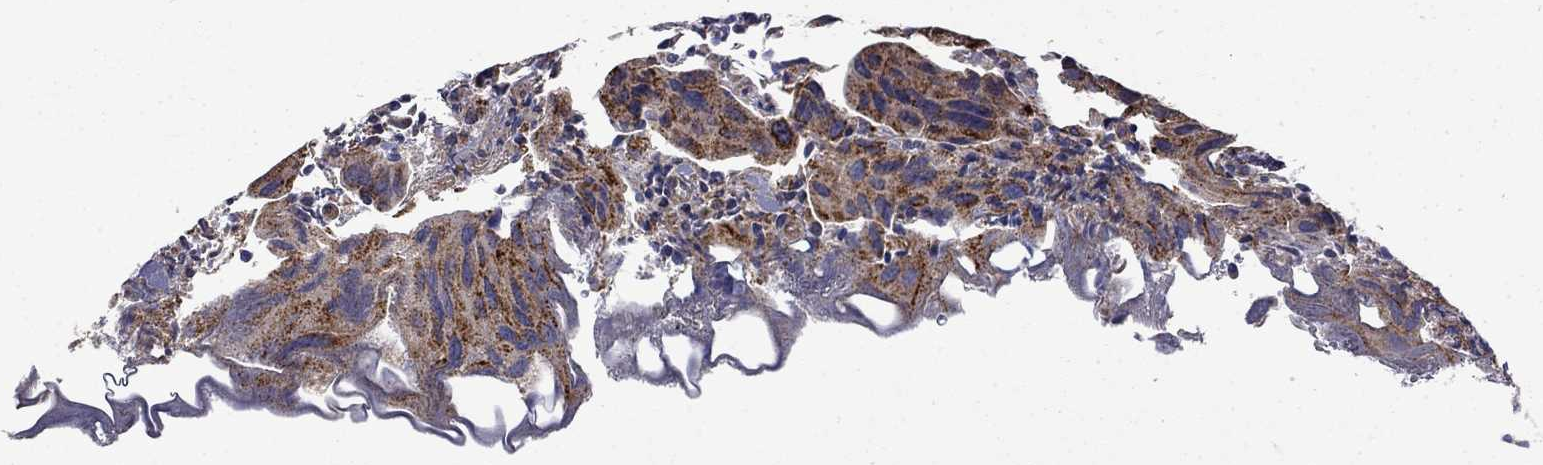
{"staining": {"intensity": "moderate", "quantity": "<25%", "location": "cytoplasmic/membranous"}, "tissue": "urothelial cancer", "cell_type": "Tumor cells", "image_type": "cancer", "snomed": [{"axis": "morphology", "description": "Urothelial carcinoma, High grade"}, {"axis": "topography", "description": "Urinary bladder"}], "caption": "Urothelial cancer tissue displays moderate cytoplasmic/membranous staining in approximately <25% of tumor cells", "gene": "KPNA3", "patient": {"sex": "male", "age": 79}}